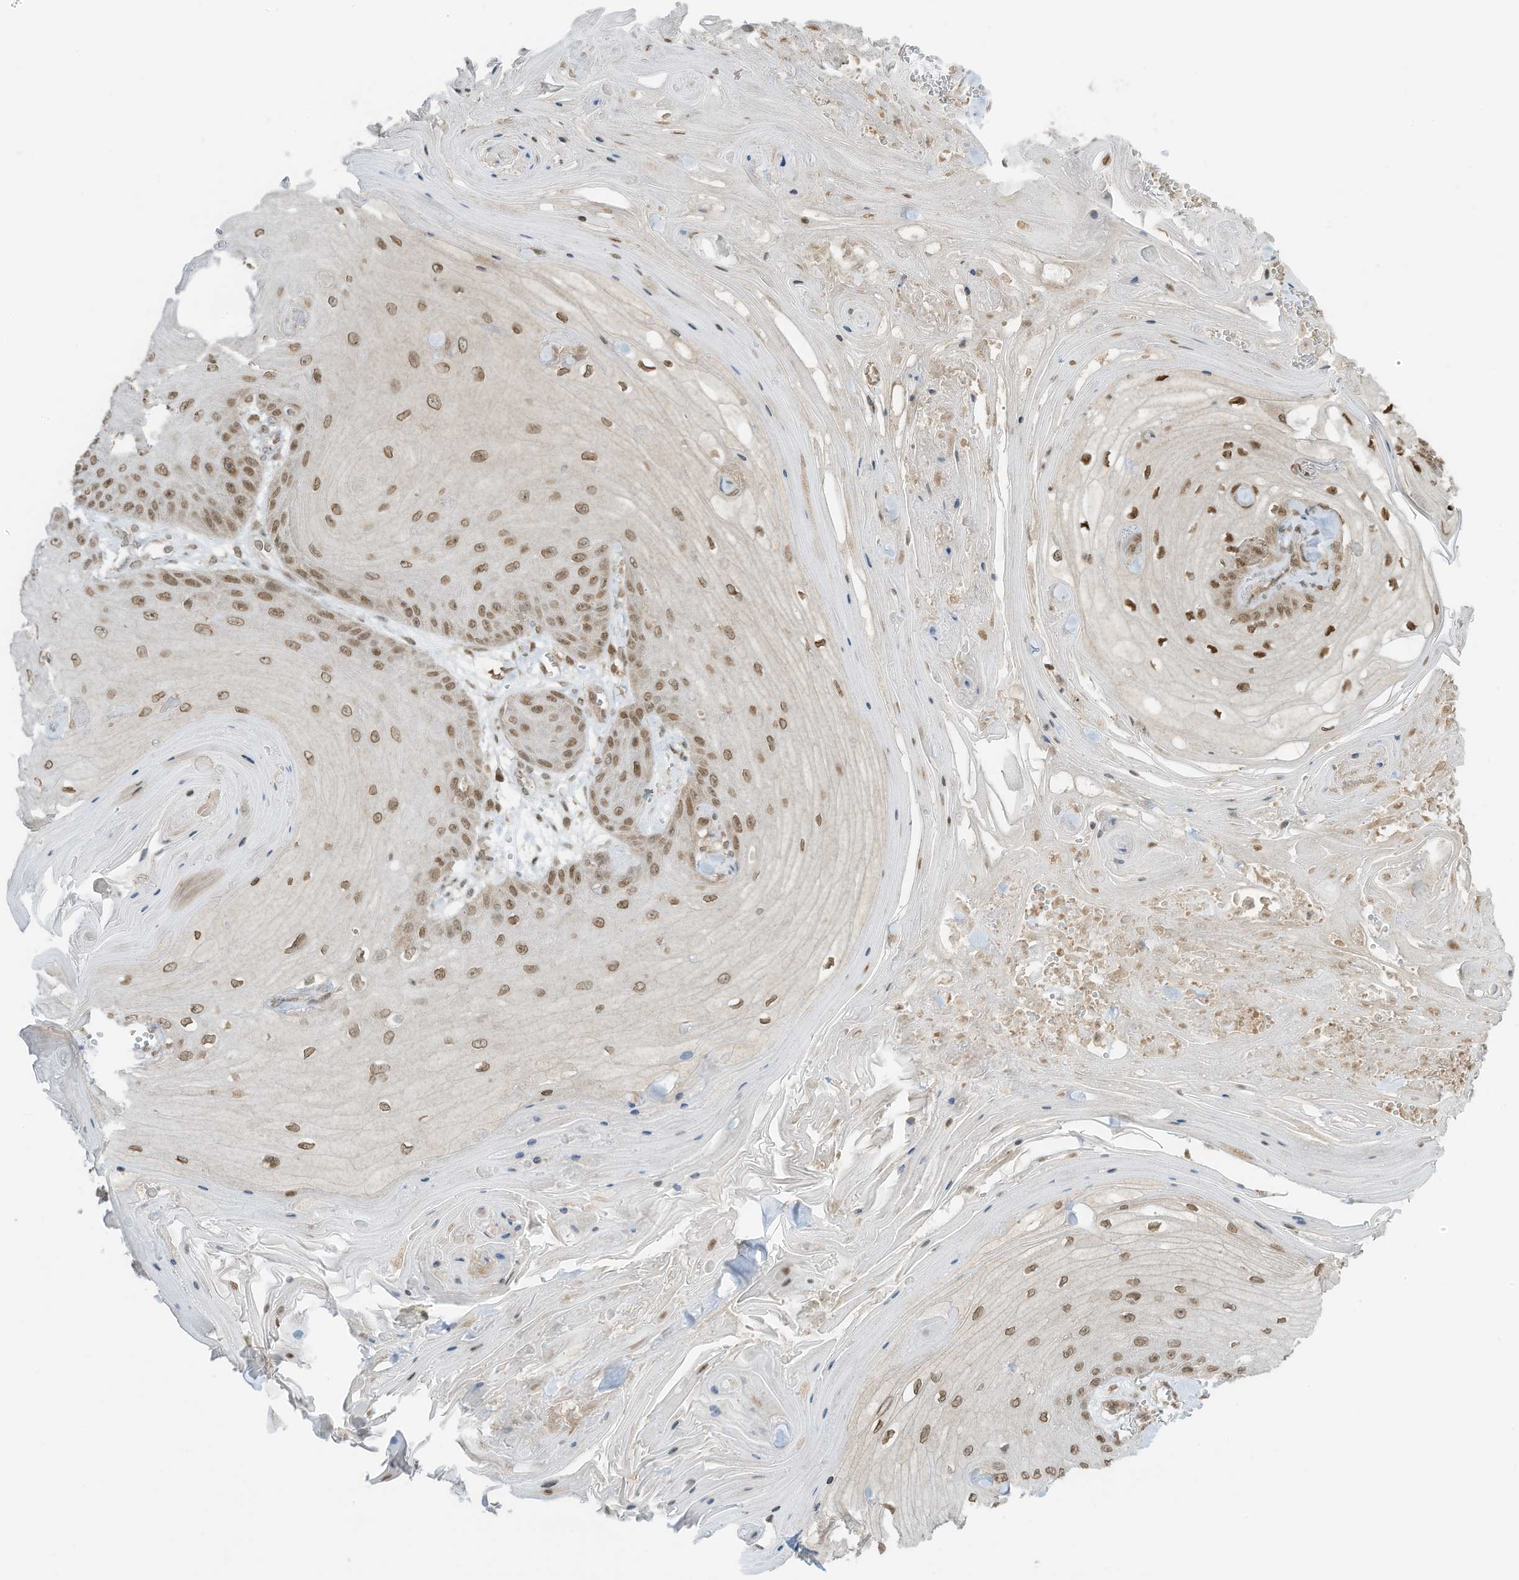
{"staining": {"intensity": "moderate", "quantity": "25%-75%", "location": "nuclear"}, "tissue": "skin cancer", "cell_type": "Tumor cells", "image_type": "cancer", "snomed": [{"axis": "morphology", "description": "Squamous cell carcinoma, NOS"}, {"axis": "topography", "description": "Skin"}], "caption": "Moderate nuclear expression for a protein is identified in about 25%-75% of tumor cells of squamous cell carcinoma (skin) using immunohistochemistry (IHC).", "gene": "KPNB1", "patient": {"sex": "male", "age": 74}}